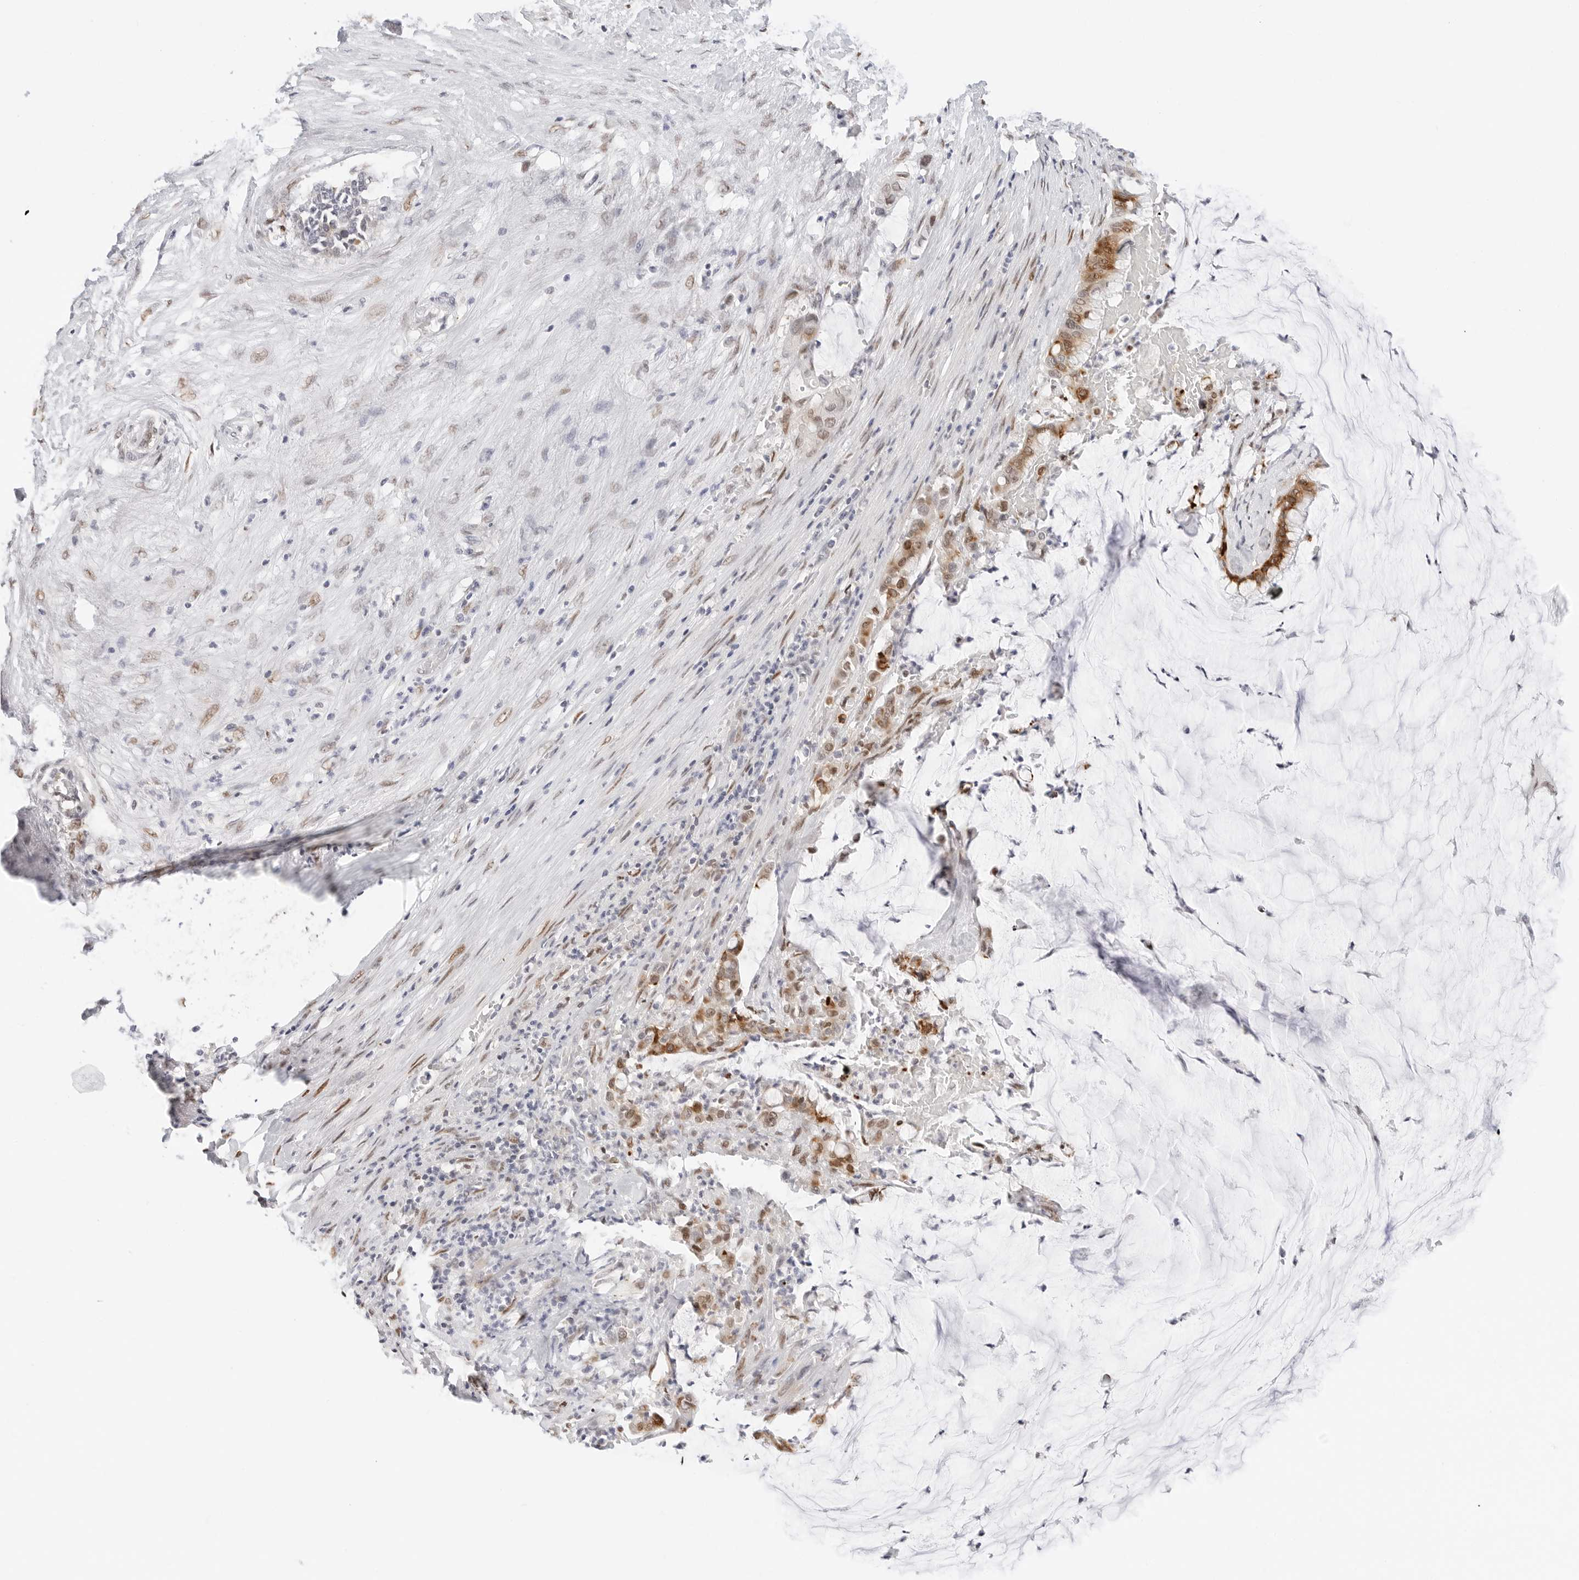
{"staining": {"intensity": "moderate", "quantity": ">75%", "location": "cytoplasmic/membranous,nuclear"}, "tissue": "pancreatic cancer", "cell_type": "Tumor cells", "image_type": "cancer", "snomed": [{"axis": "morphology", "description": "Adenocarcinoma, NOS"}, {"axis": "topography", "description": "Pancreas"}], "caption": "Protein expression analysis of human adenocarcinoma (pancreatic) reveals moderate cytoplasmic/membranous and nuclear expression in about >75% of tumor cells.", "gene": "SPIDR", "patient": {"sex": "male", "age": 41}}